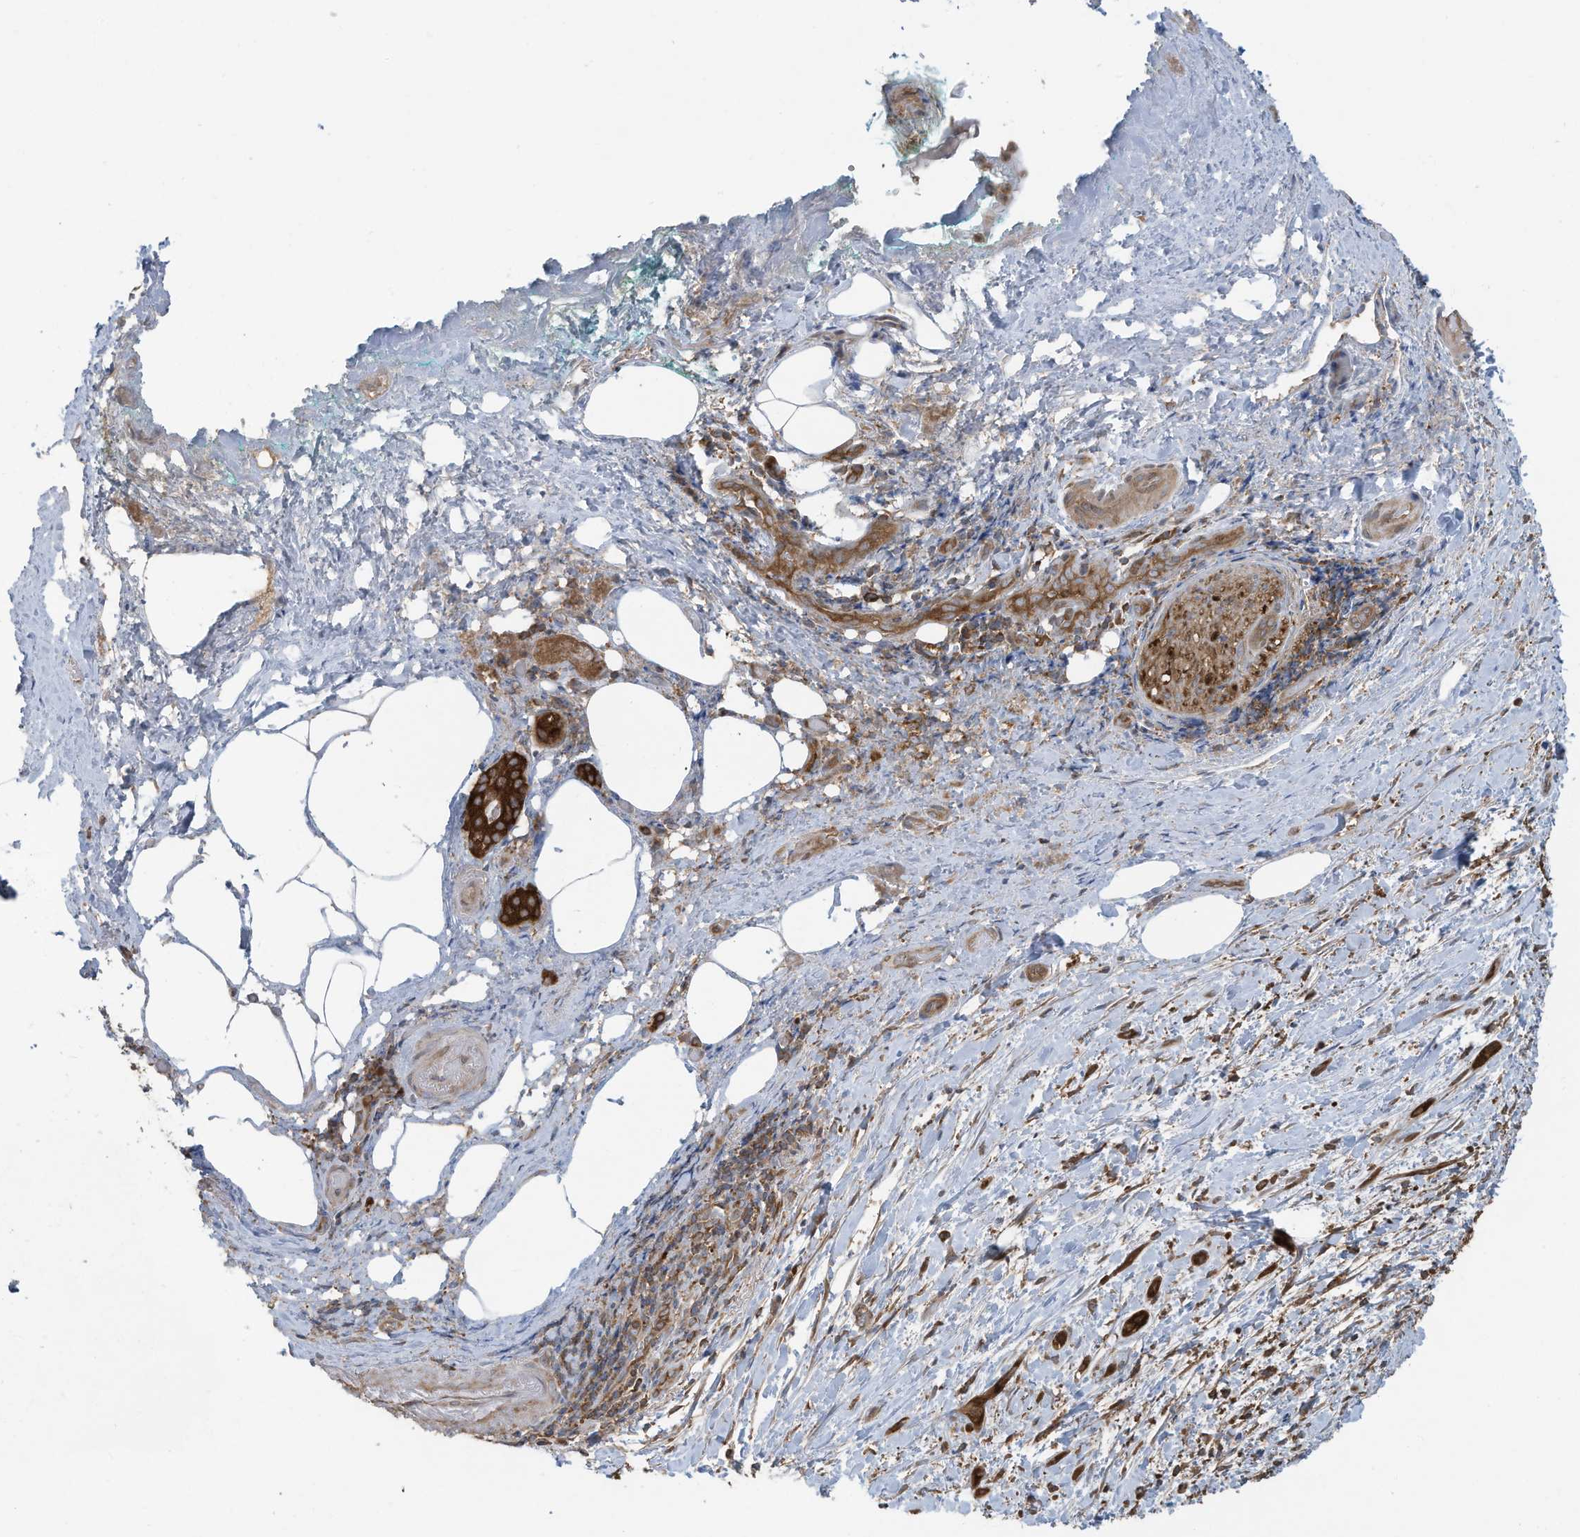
{"staining": {"intensity": "strong", "quantity": ">75%", "location": "cytoplasmic/membranous"}, "tissue": "pancreatic cancer", "cell_type": "Tumor cells", "image_type": "cancer", "snomed": [{"axis": "morphology", "description": "Normal tissue, NOS"}, {"axis": "morphology", "description": "Adenocarcinoma, NOS"}, {"axis": "topography", "description": "Pancreas"}, {"axis": "topography", "description": "Peripheral nerve tissue"}], "caption": "There is high levels of strong cytoplasmic/membranous positivity in tumor cells of pancreatic cancer (adenocarcinoma), as demonstrated by immunohistochemical staining (brown color).", "gene": "OLA1", "patient": {"sex": "female", "age": 63}}